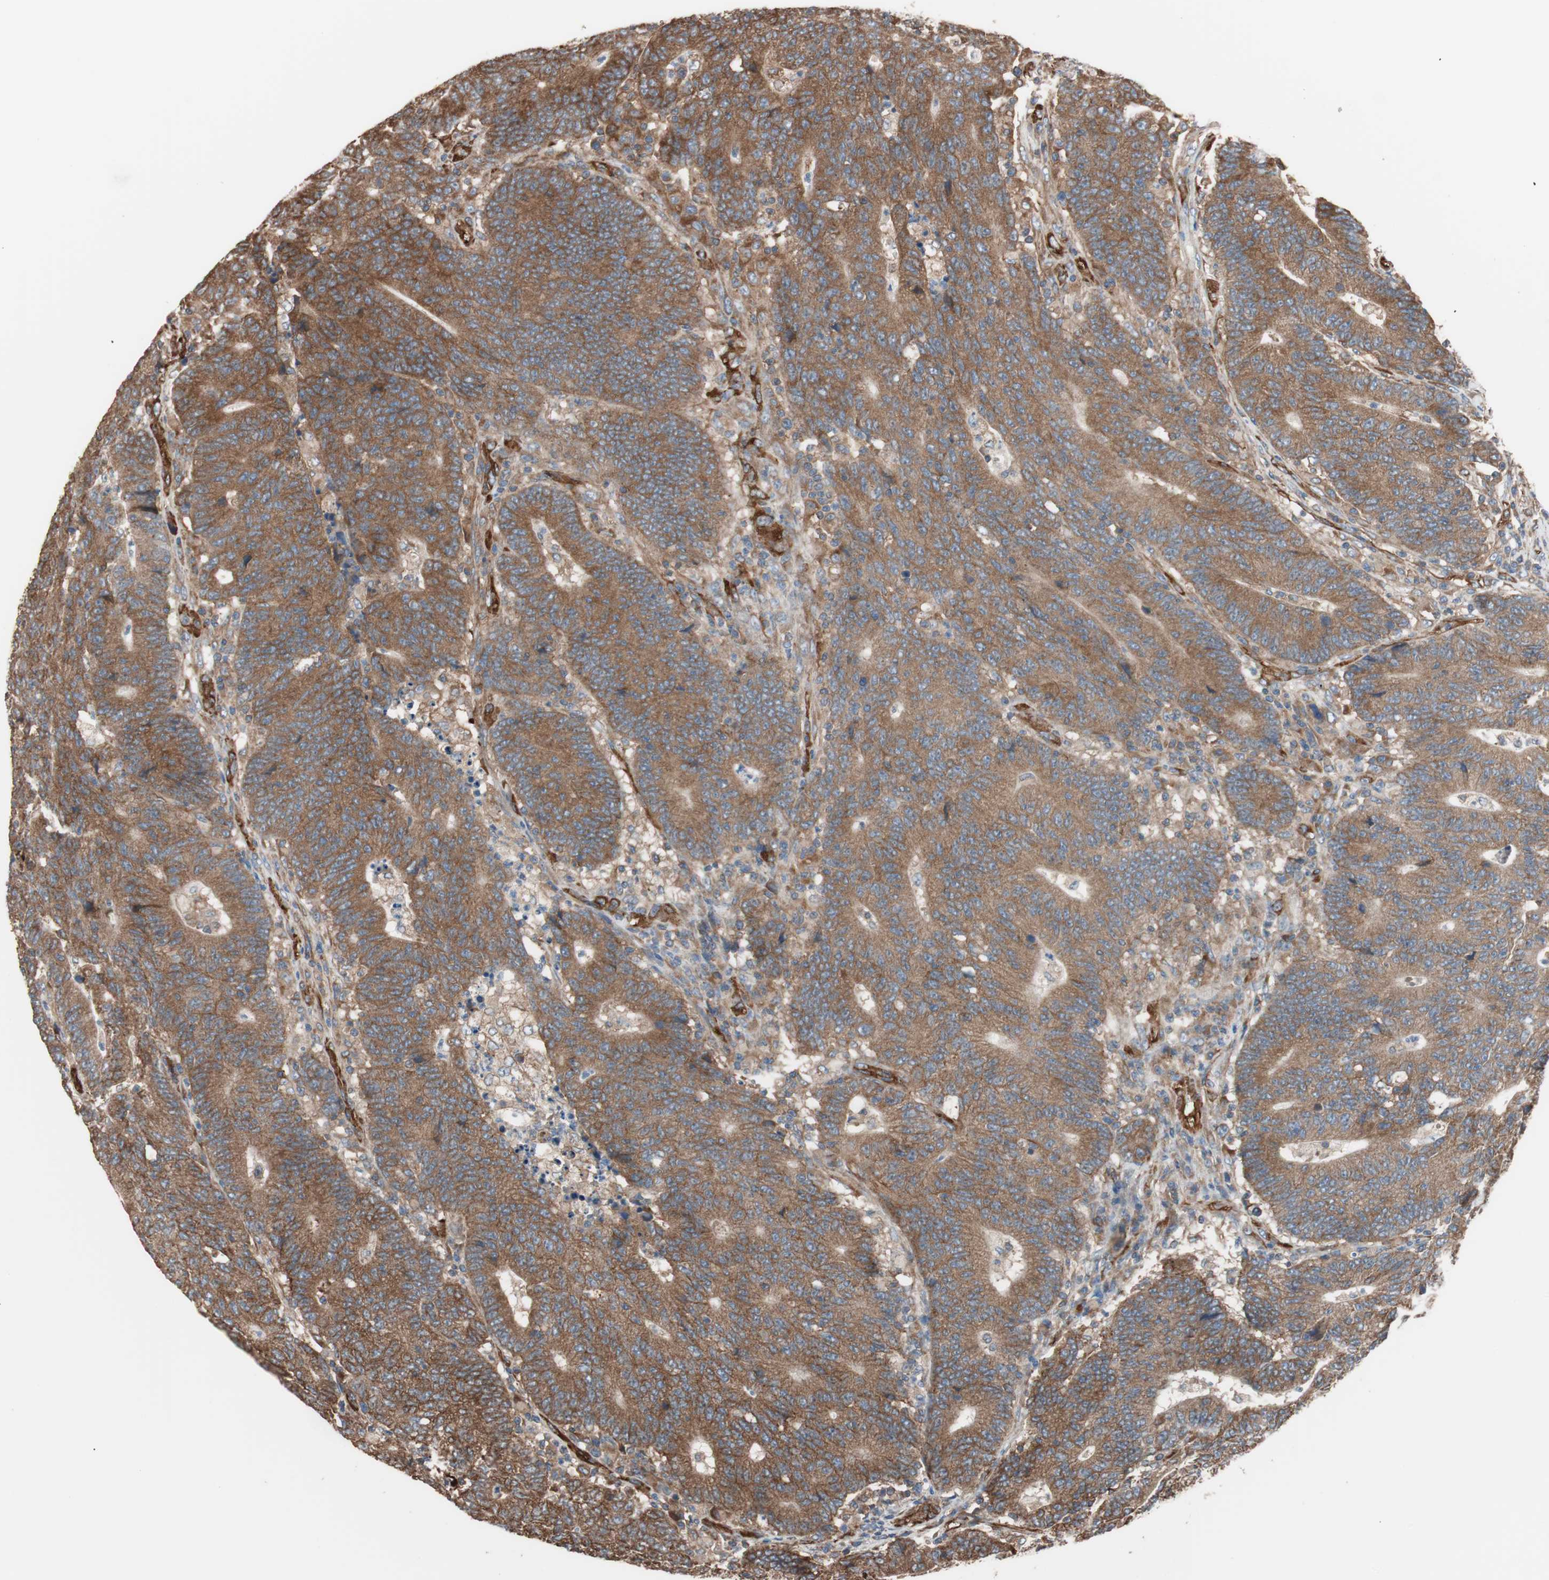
{"staining": {"intensity": "strong", "quantity": ">75%", "location": "cytoplasmic/membranous"}, "tissue": "colorectal cancer", "cell_type": "Tumor cells", "image_type": "cancer", "snomed": [{"axis": "morphology", "description": "Normal tissue, NOS"}, {"axis": "morphology", "description": "Adenocarcinoma, NOS"}, {"axis": "topography", "description": "Colon"}], "caption": "IHC micrograph of neoplastic tissue: human colorectal cancer (adenocarcinoma) stained using IHC displays high levels of strong protein expression localized specifically in the cytoplasmic/membranous of tumor cells, appearing as a cytoplasmic/membranous brown color.", "gene": "GPSM2", "patient": {"sex": "female", "age": 75}}